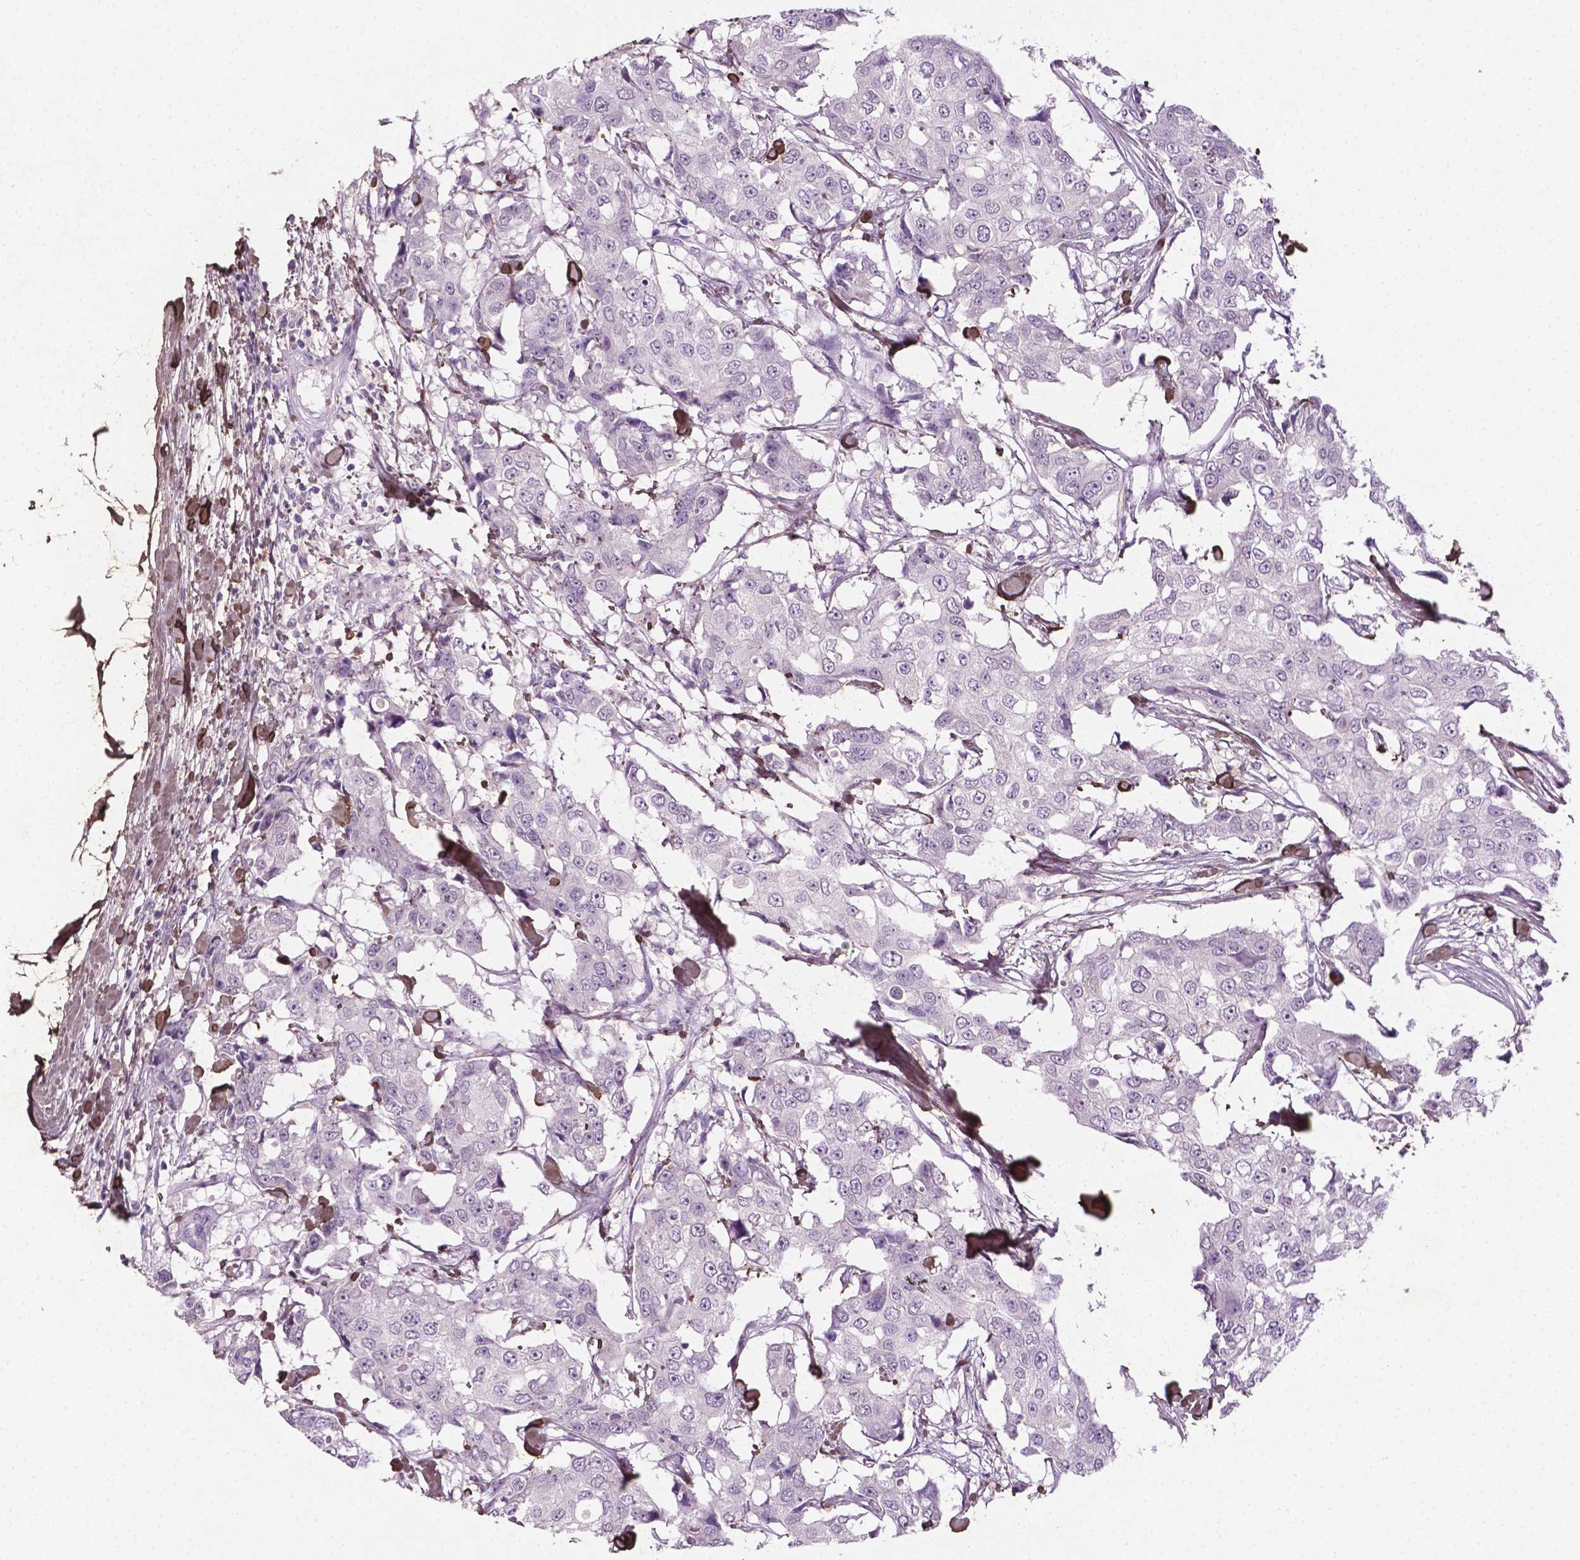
{"staining": {"intensity": "negative", "quantity": "none", "location": "none"}, "tissue": "breast cancer", "cell_type": "Tumor cells", "image_type": "cancer", "snomed": [{"axis": "morphology", "description": "Duct carcinoma"}, {"axis": "topography", "description": "Breast"}], "caption": "Image shows no protein expression in tumor cells of breast invasive ductal carcinoma tissue. (DAB immunohistochemistry (IHC) visualized using brightfield microscopy, high magnification).", "gene": "DLG2", "patient": {"sex": "female", "age": 27}}